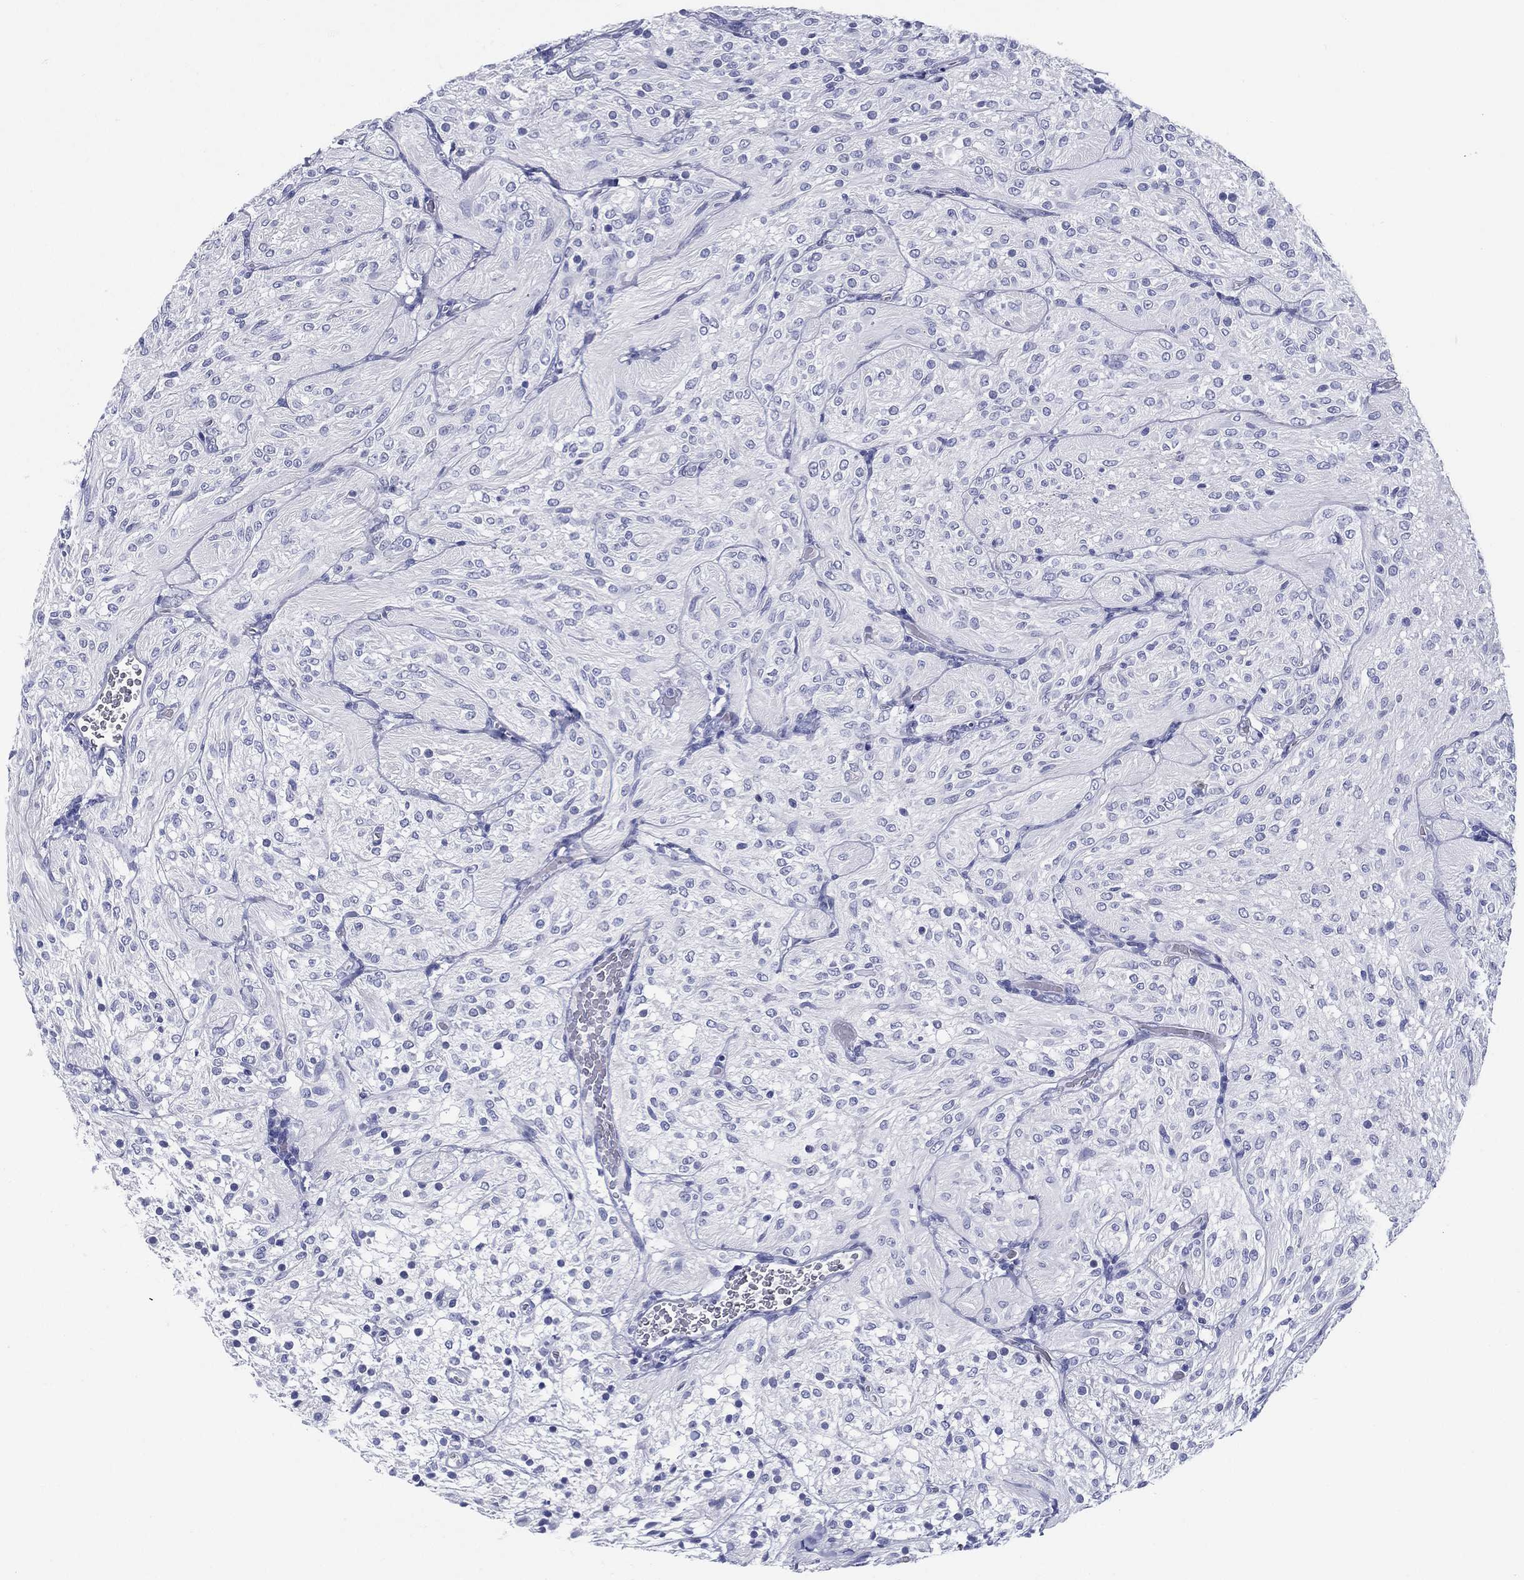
{"staining": {"intensity": "negative", "quantity": "none", "location": "none"}, "tissue": "glioma", "cell_type": "Tumor cells", "image_type": "cancer", "snomed": [{"axis": "morphology", "description": "Glioma, malignant, Low grade"}, {"axis": "topography", "description": "Brain"}], "caption": "The immunohistochemistry (IHC) micrograph has no significant staining in tumor cells of glioma tissue.", "gene": "RSPH4A", "patient": {"sex": "male", "age": 3}}